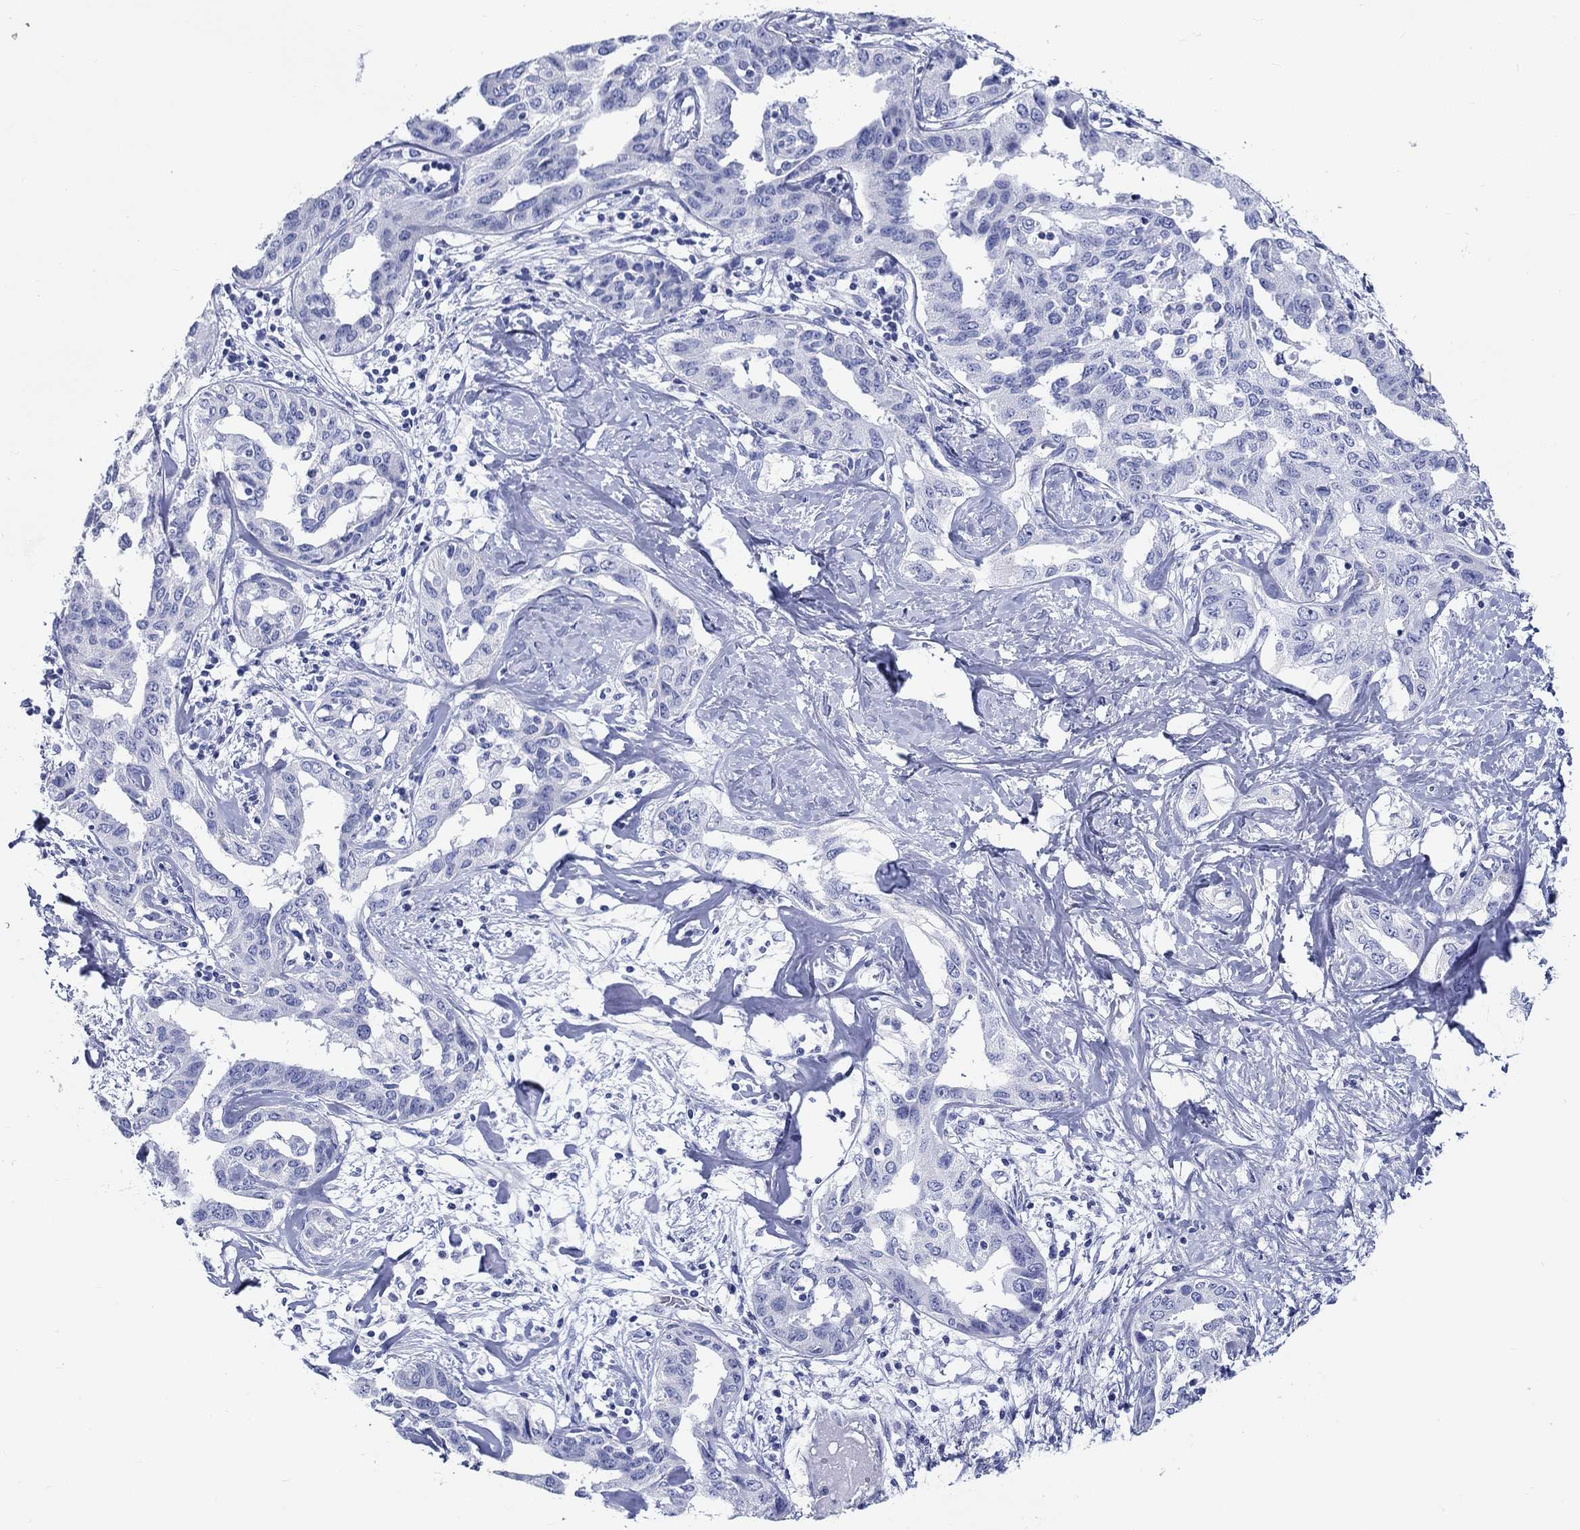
{"staining": {"intensity": "negative", "quantity": "none", "location": "none"}, "tissue": "liver cancer", "cell_type": "Tumor cells", "image_type": "cancer", "snomed": [{"axis": "morphology", "description": "Cholangiocarcinoma"}, {"axis": "topography", "description": "Liver"}], "caption": "DAB (3,3'-diaminobenzidine) immunohistochemical staining of cholangiocarcinoma (liver) reveals no significant positivity in tumor cells.", "gene": "CRYGS", "patient": {"sex": "male", "age": 59}}